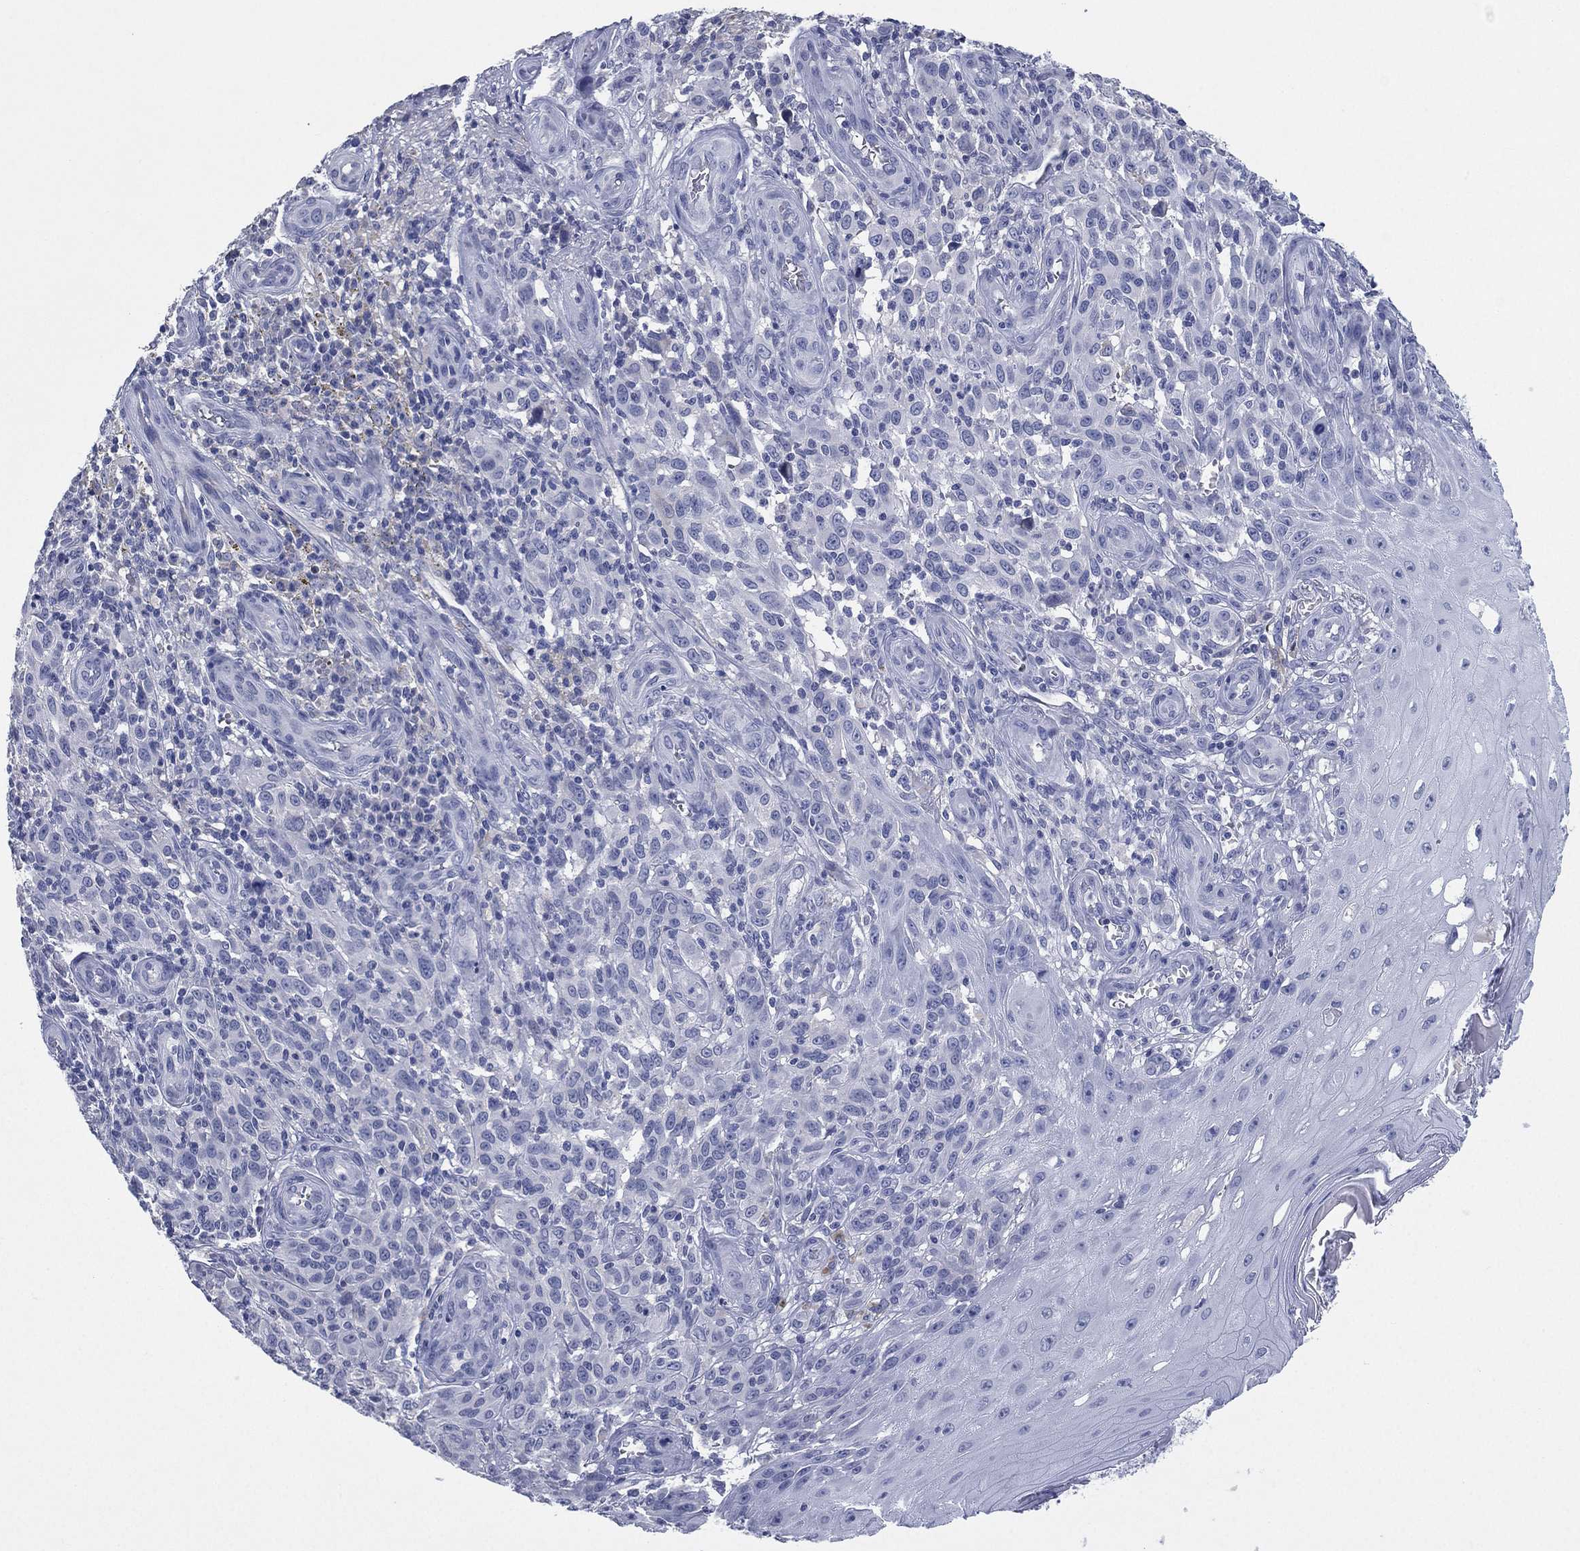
{"staining": {"intensity": "negative", "quantity": "none", "location": "none"}, "tissue": "melanoma", "cell_type": "Tumor cells", "image_type": "cancer", "snomed": [{"axis": "morphology", "description": "Malignant melanoma, NOS"}, {"axis": "topography", "description": "Skin"}], "caption": "This is a micrograph of immunohistochemistry (IHC) staining of malignant melanoma, which shows no staining in tumor cells.", "gene": "KRT35", "patient": {"sex": "female", "age": 53}}